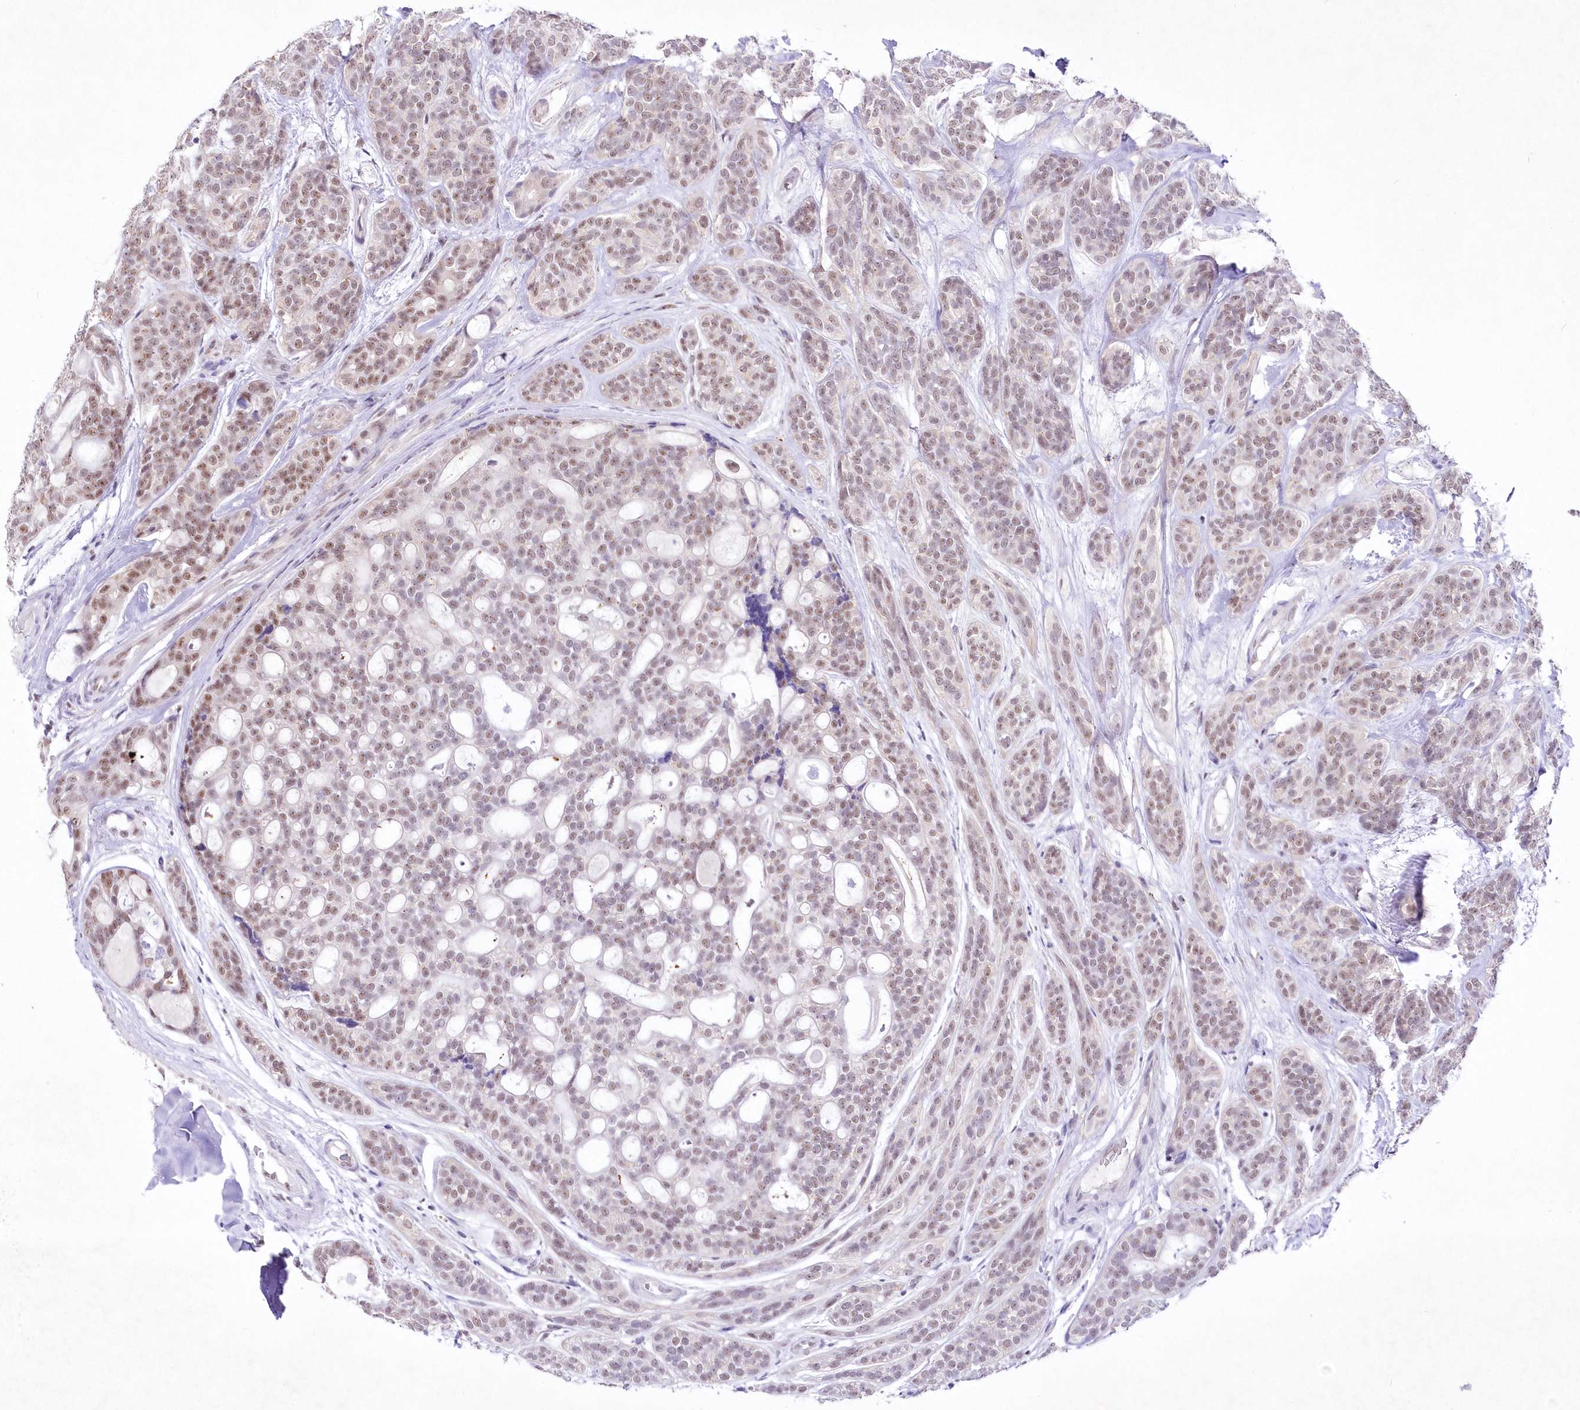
{"staining": {"intensity": "moderate", "quantity": "25%-75%", "location": "nuclear"}, "tissue": "head and neck cancer", "cell_type": "Tumor cells", "image_type": "cancer", "snomed": [{"axis": "morphology", "description": "Adenocarcinoma, NOS"}, {"axis": "topography", "description": "Head-Neck"}], "caption": "Immunohistochemistry micrograph of neoplastic tissue: head and neck cancer (adenocarcinoma) stained using IHC displays medium levels of moderate protein expression localized specifically in the nuclear of tumor cells, appearing as a nuclear brown color.", "gene": "RBM27", "patient": {"sex": "male", "age": 66}}